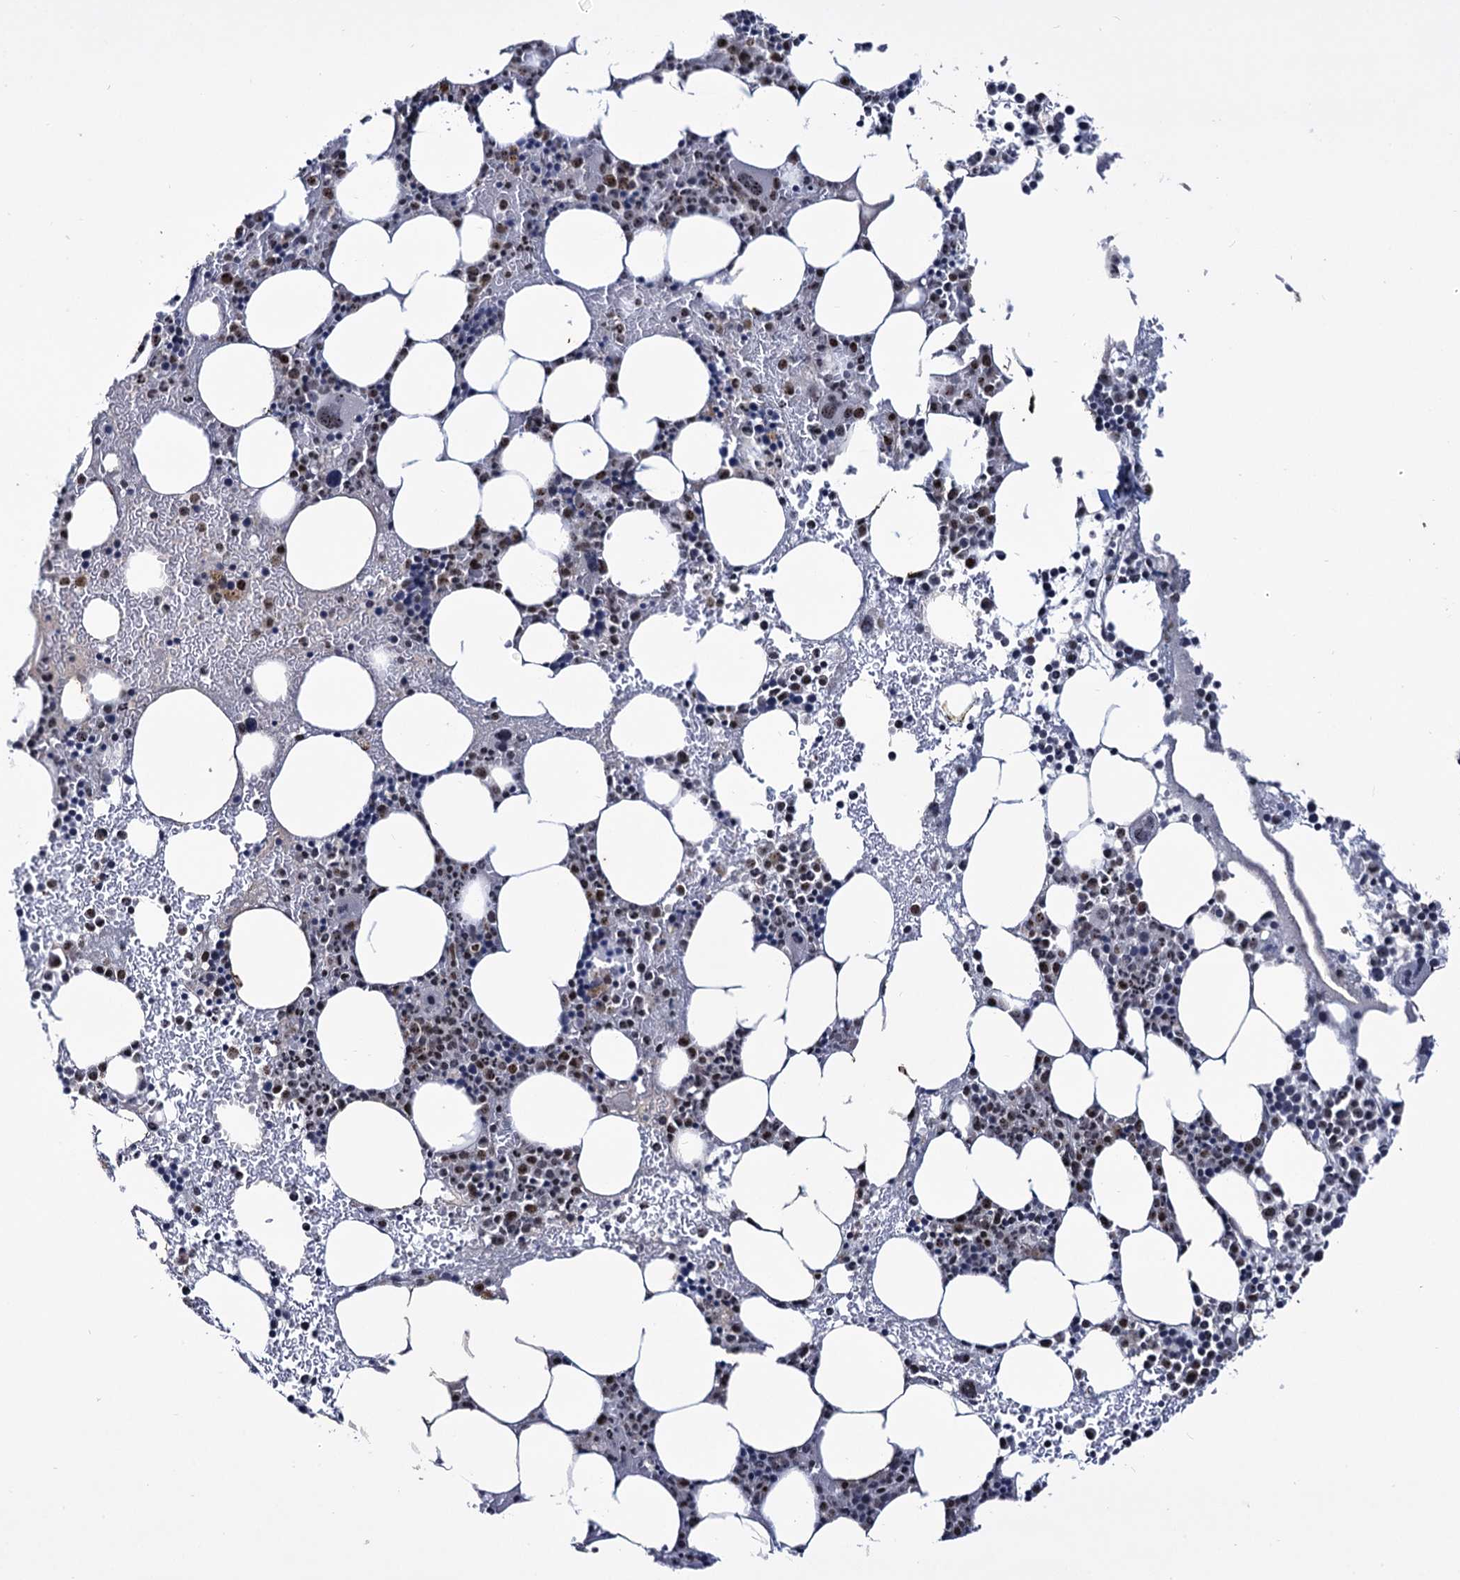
{"staining": {"intensity": "strong", "quantity": "25%-75%", "location": "nuclear"}, "tissue": "bone marrow", "cell_type": "Hematopoietic cells", "image_type": "normal", "snomed": [{"axis": "morphology", "description": "Normal tissue, NOS"}, {"axis": "topography", "description": "Bone marrow"}], "caption": "The micrograph displays staining of normal bone marrow, revealing strong nuclear protein staining (brown color) within hematopoietic cells. The protein is shown in brown color, while the nuclei are stained blue.", "gene": "SMCHD1", "patient": {"sex": "female", "age": 76}}